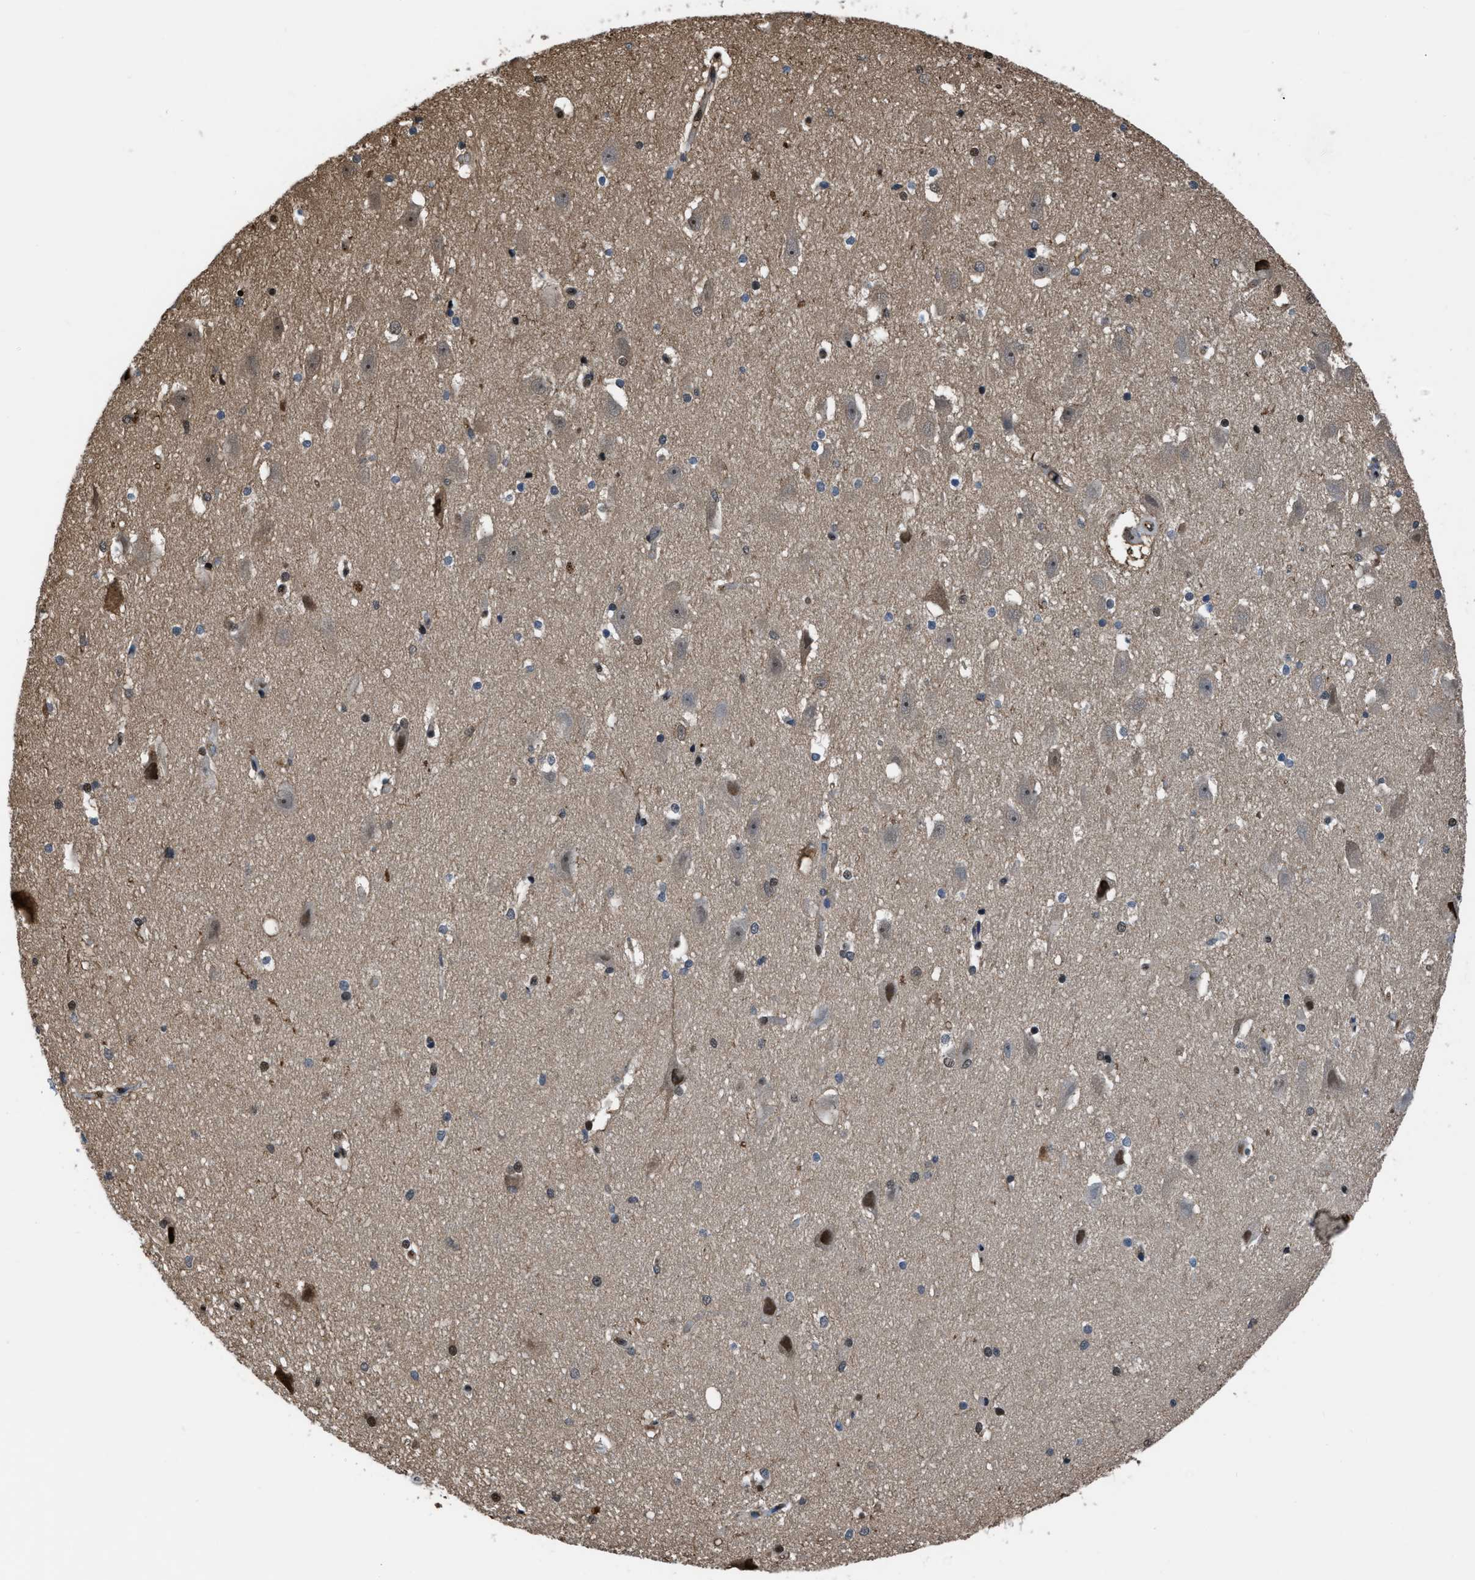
{"staining": {"intensity": "moderate", "quantity": "<25%", "location": "nuclear"}, "tissue": "hippocampus", "cell_type": "Glial cells", "image_type": "normal", "snomed": [{"axis": "morphology", "description": "Normal tissue, NOS"}, {"axis": "topography", "description": "Hippocampus"}], "caption": "IHC of unremarkable hippocampus shows low levels of moderate nuclear staining in about <25% of glial cells.", "gene": "FNTA", "patient": {"sex": "female", "age": 19}}